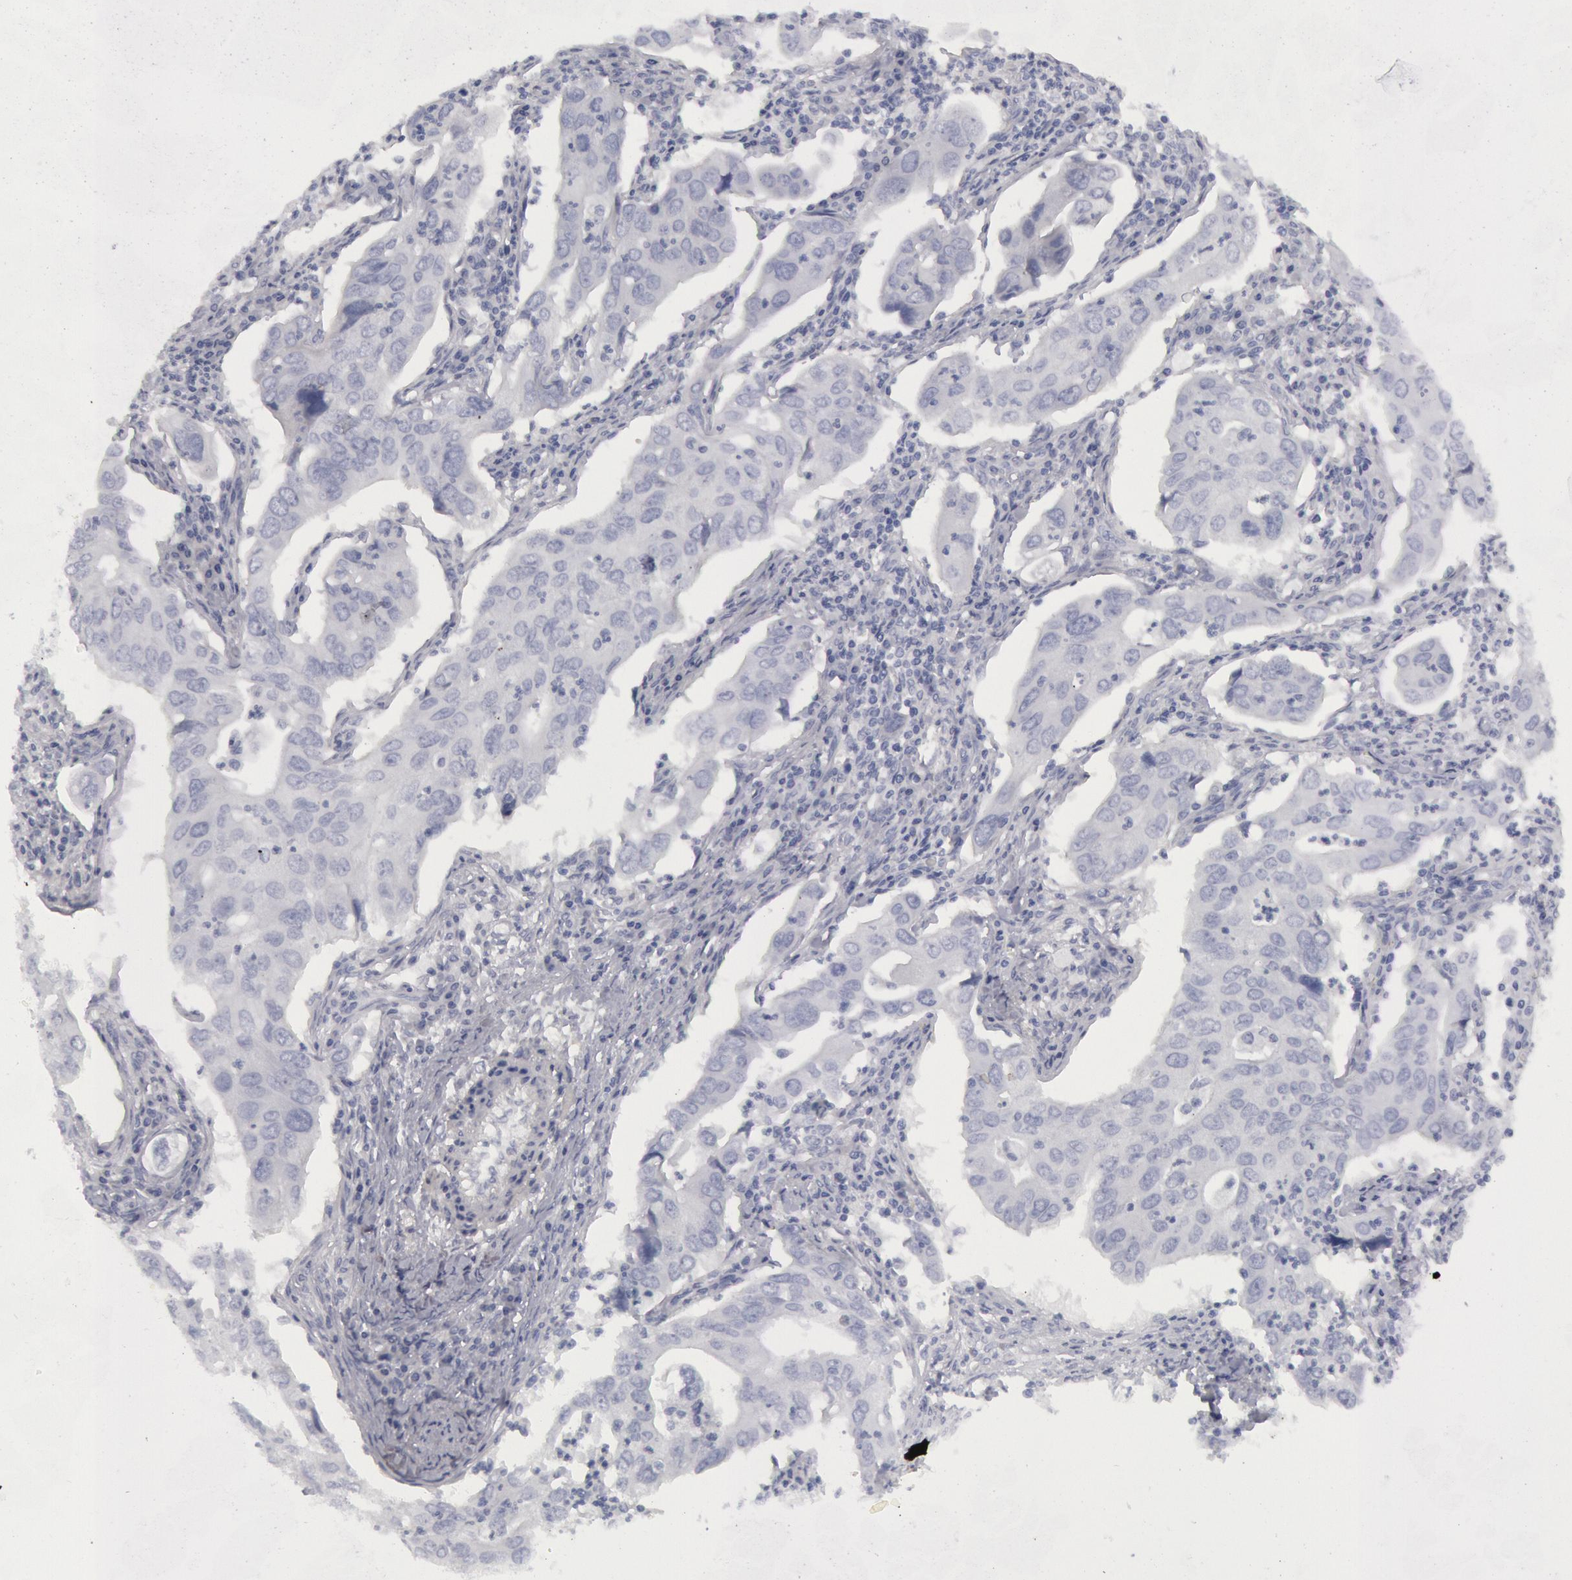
{"staining": {"intensity": "negative", "quantity": "none", "location": "none"}, "tissue": "lung cancer", "cell_type": "Tumor cells", "image_type": "cancer", "snomed": [{"axis": "morphology", "description": "Adenocarcinoma, NOS"}, {"axis": "topography", "description": "Lung"}], "caption": "DAB (3,3'-diaminobenzidine) immunohistochemical staining of adenocarcinoma (lung) demonstrates no significant expression in tumor cells.", "gene": "FHL1", "patient": {"sex": "male", "age": 48}}